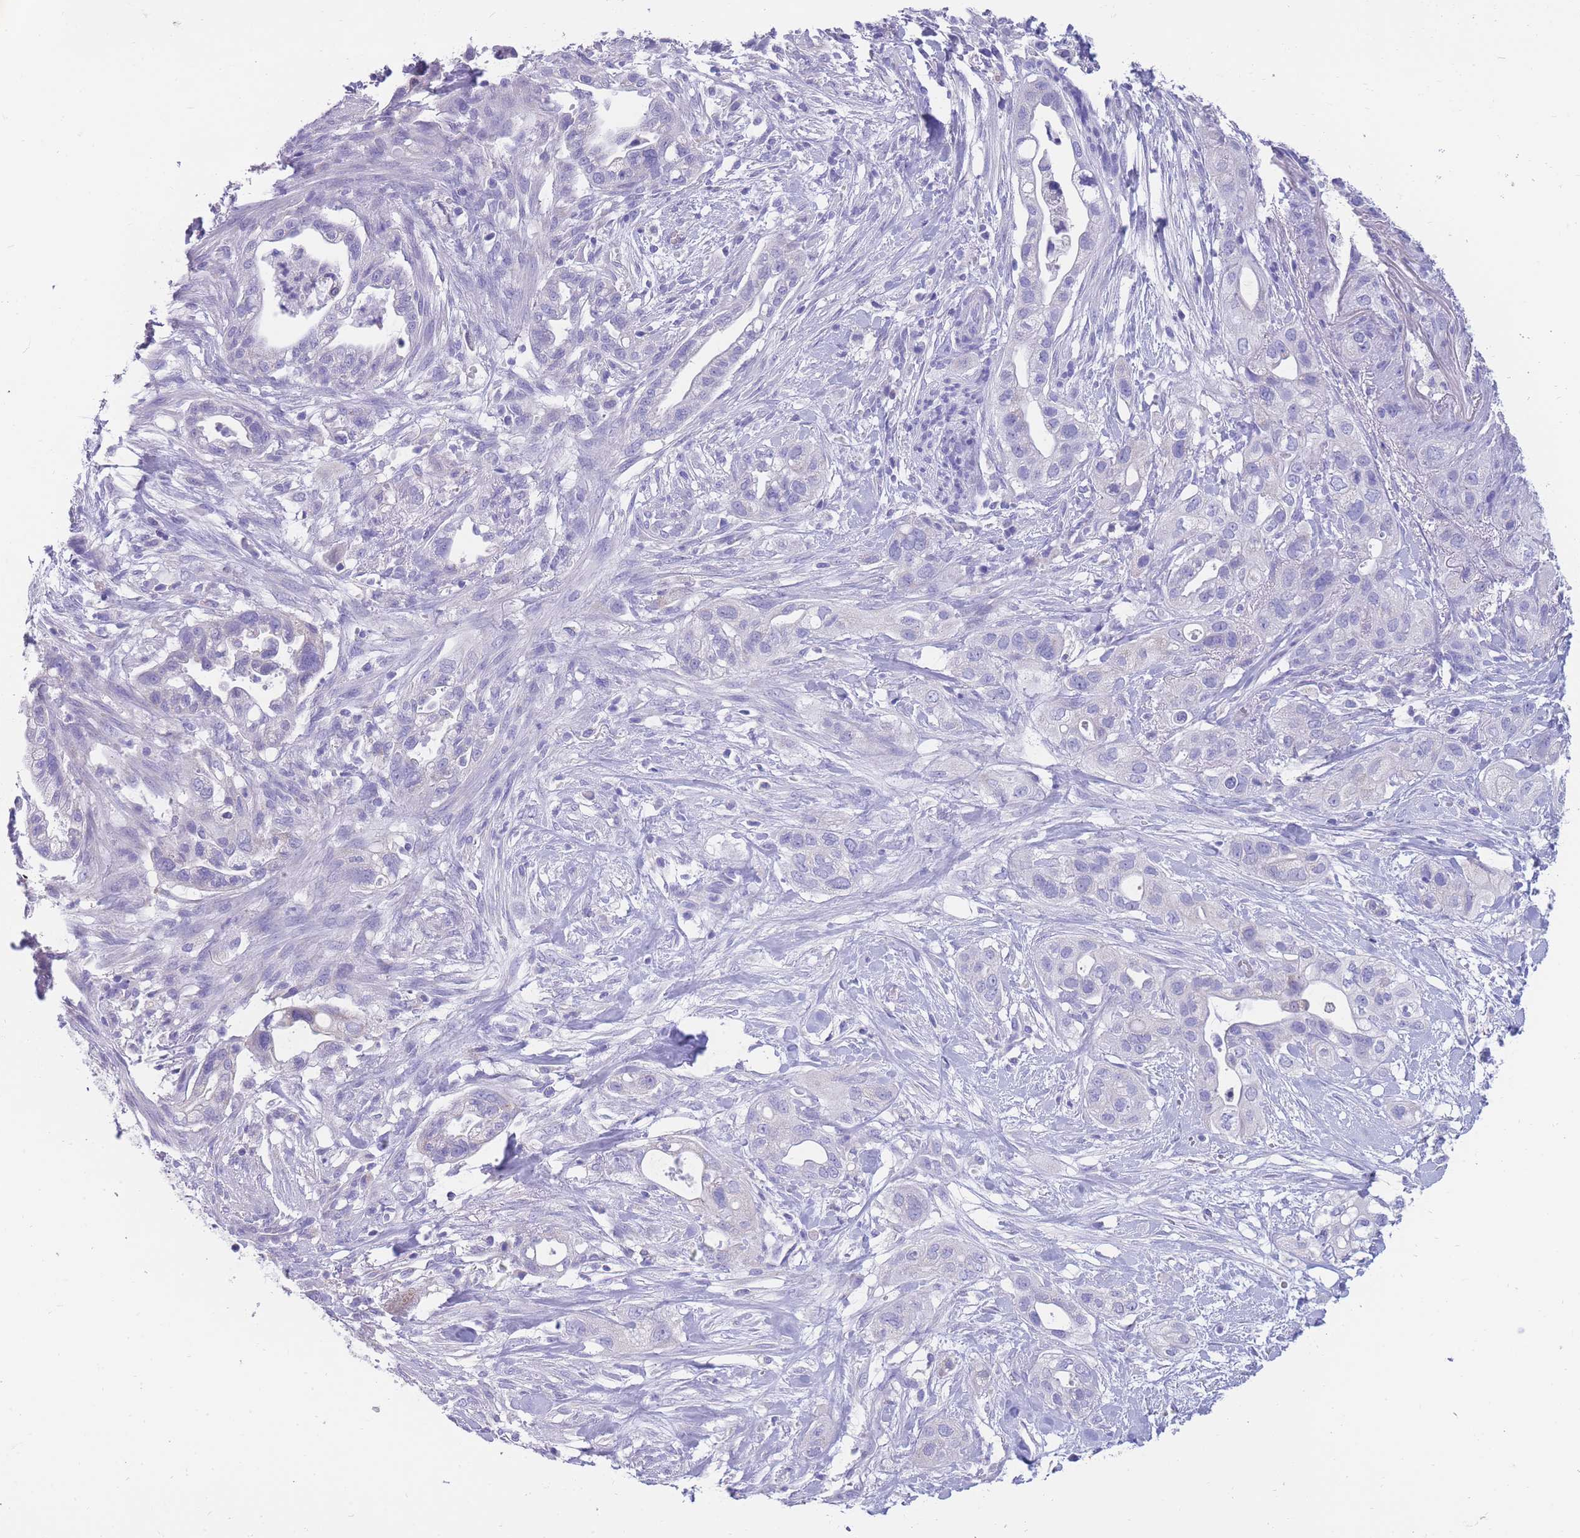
{"staining": {"intensity": "negative", "quantity": "none", "location": "none"}, "tissue": "pancreatic cancer", "cell_type": "Tumor cells", "image_type": "cancer", "snomed": [{"axis": "morphology", "description": "Adenocarcinoma, NOS"}, {"axis": "topography", "description": "Pancreas"}], "caption": "DAB immunohistochemical staining of pancreatic cancer (adenocarcinoma) demonstrates no significant expression in tumor cells.", "gene": "INTS2", "patient": {"sex": "male", "age": 44}}